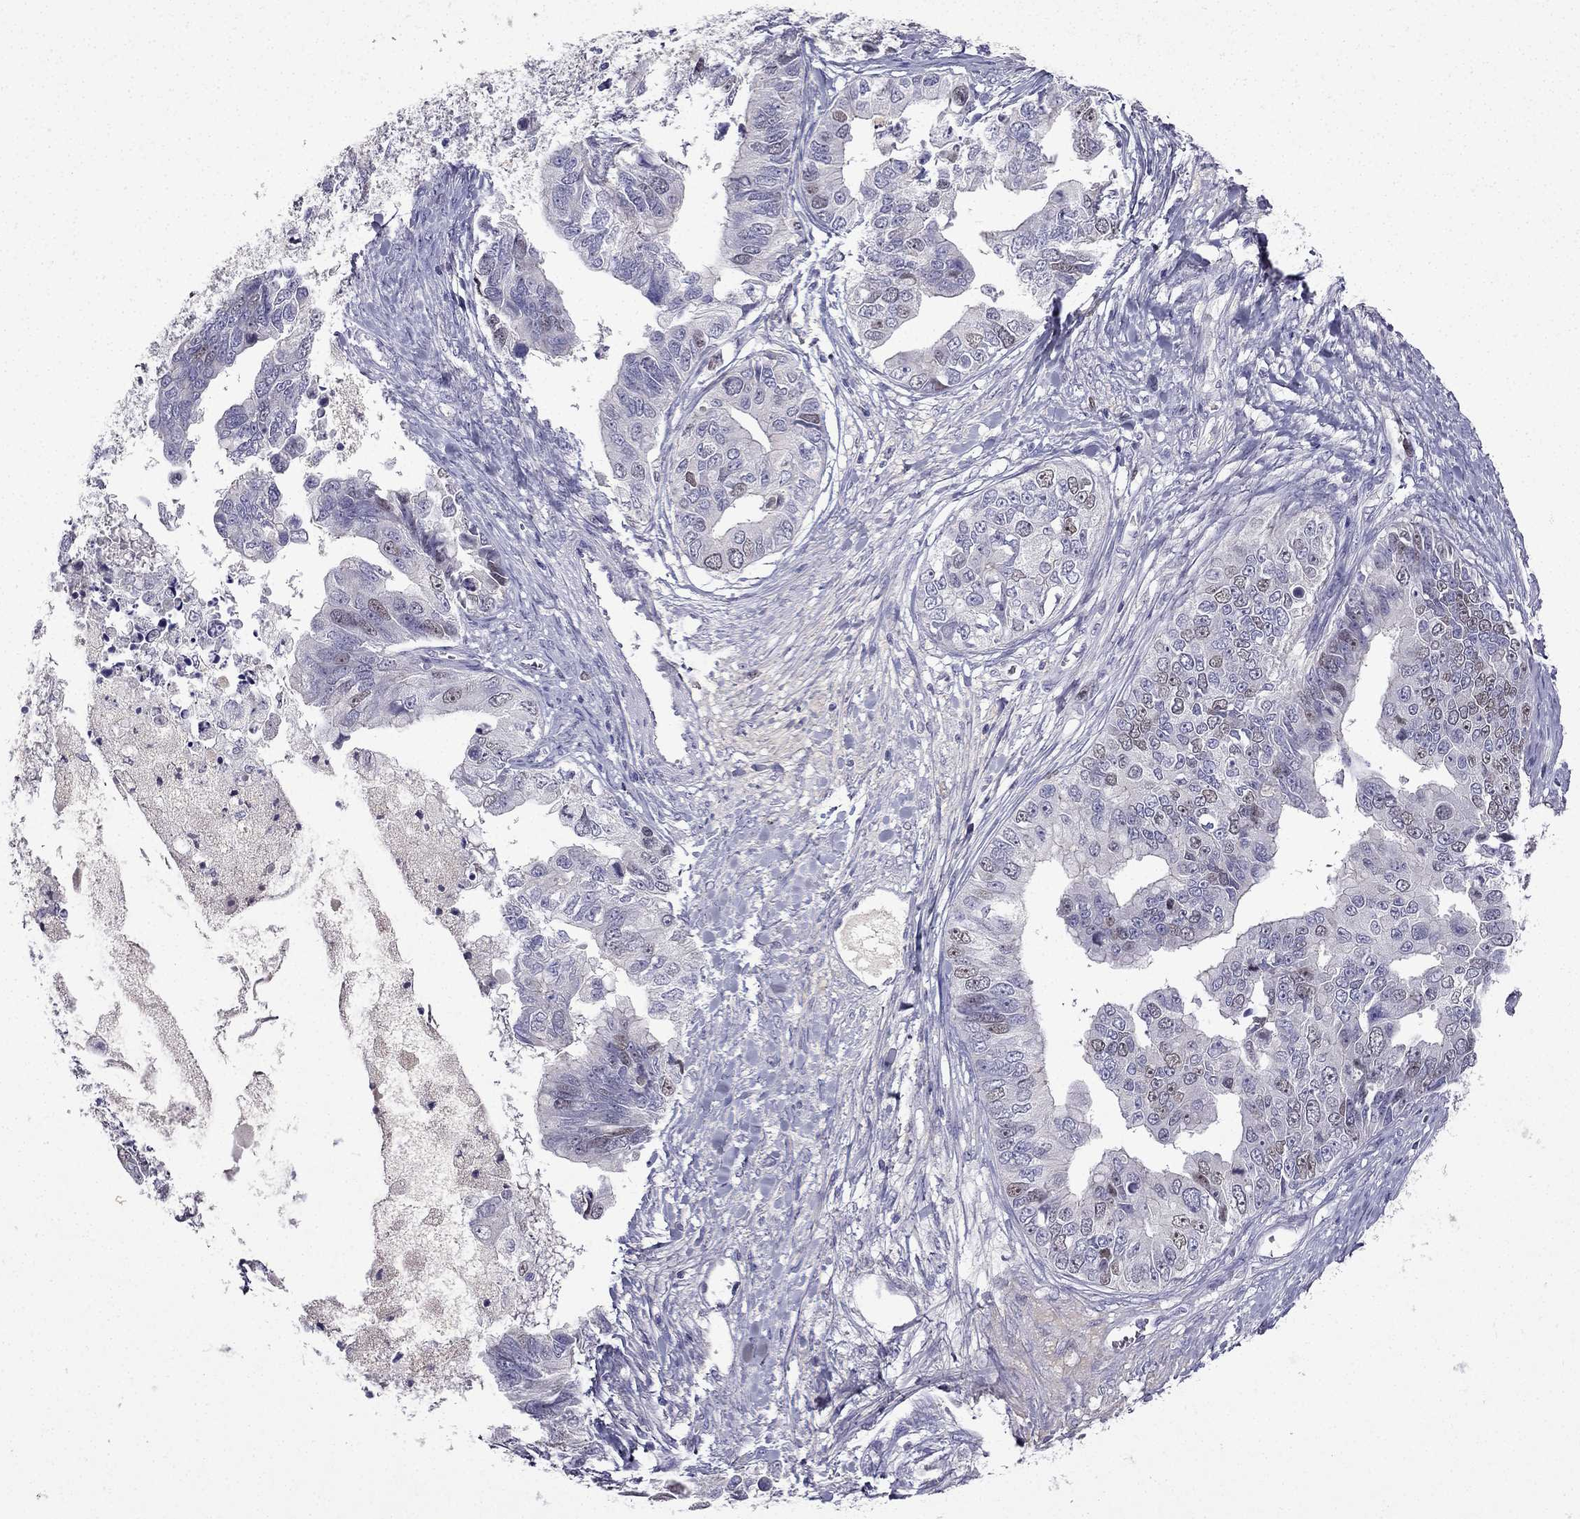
{"staining": {"intensity": "weak", "quantity": "<25%", "location": "nuclear"}, "tissue": "ovarian cancer", "cell_type": "Tumor cells", "image_type": "cancer", "snomed": [{"axis": "morphology", "description": "Cystadenocarcinoma, mucinous, NOS"}, {"axis": "topography", "description": "Ovary"}], "caption": "The photomicrograph demonstrates no significant staining in tumor cells of ovarian mucinous cystadenocarcinoma.", "gene": "UHRF1", "patient": {"sex": "female", "age": 76}}